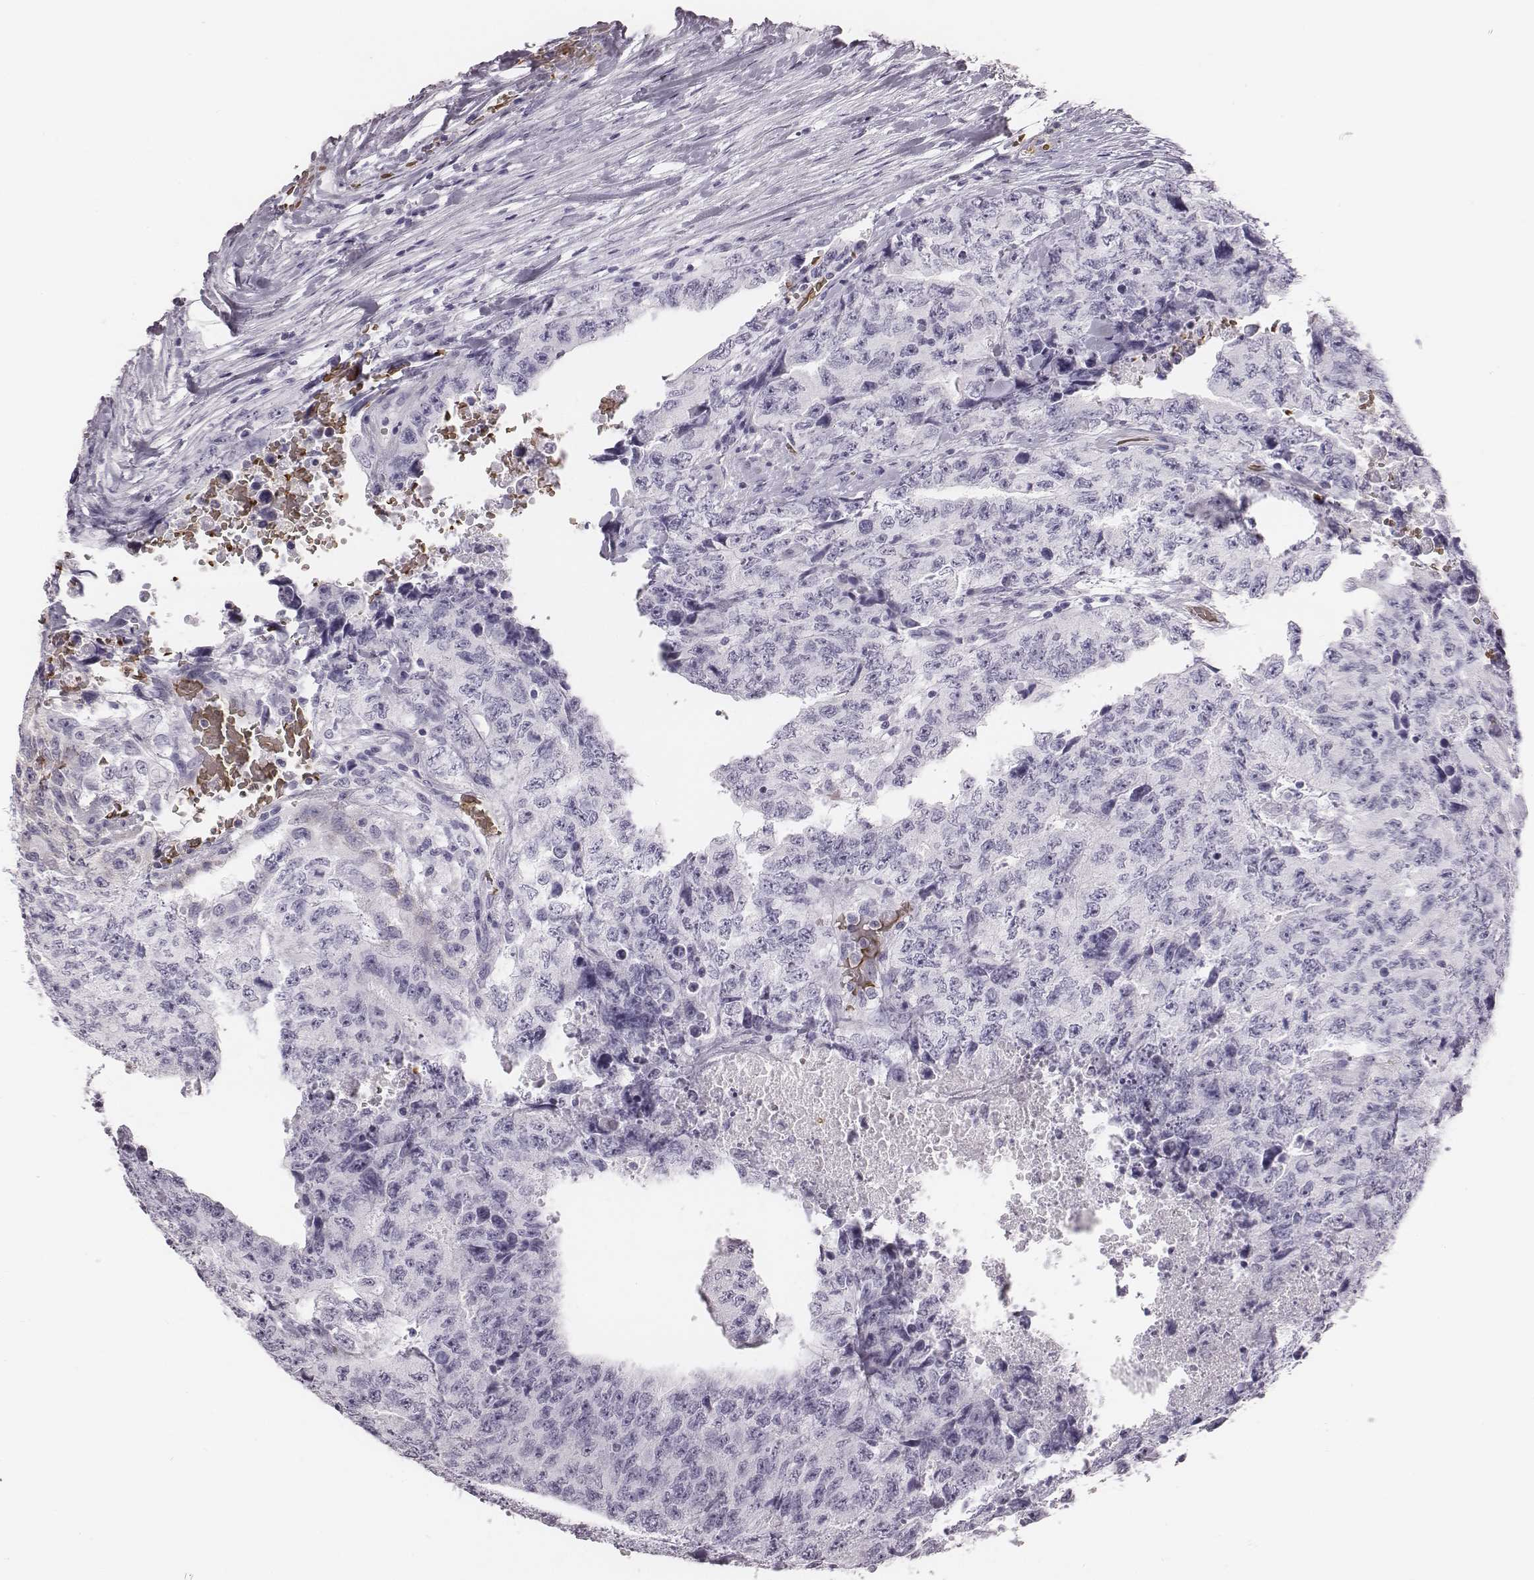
{"staining": {"intensity": "negative", "quantity": "none", "location": "none"}, "tissue": "testis cancer", "cell_type": "Tumor cells", "image_type": "cancer", "snomed": [{"axis": "morphology", "description": "Carcinoma, Embryonal, NOS"}, {"axis": "topography", "description": "Testis"}], "caption": "This is a histopathology image of immunohistochemistry staining of testis cancer (embryonal carcinoma), which shows no positivity in tumor cells. Nuclei are stained in blue.", "gene": "HBZ", "patient": {"sex": "male", "age": 24}}